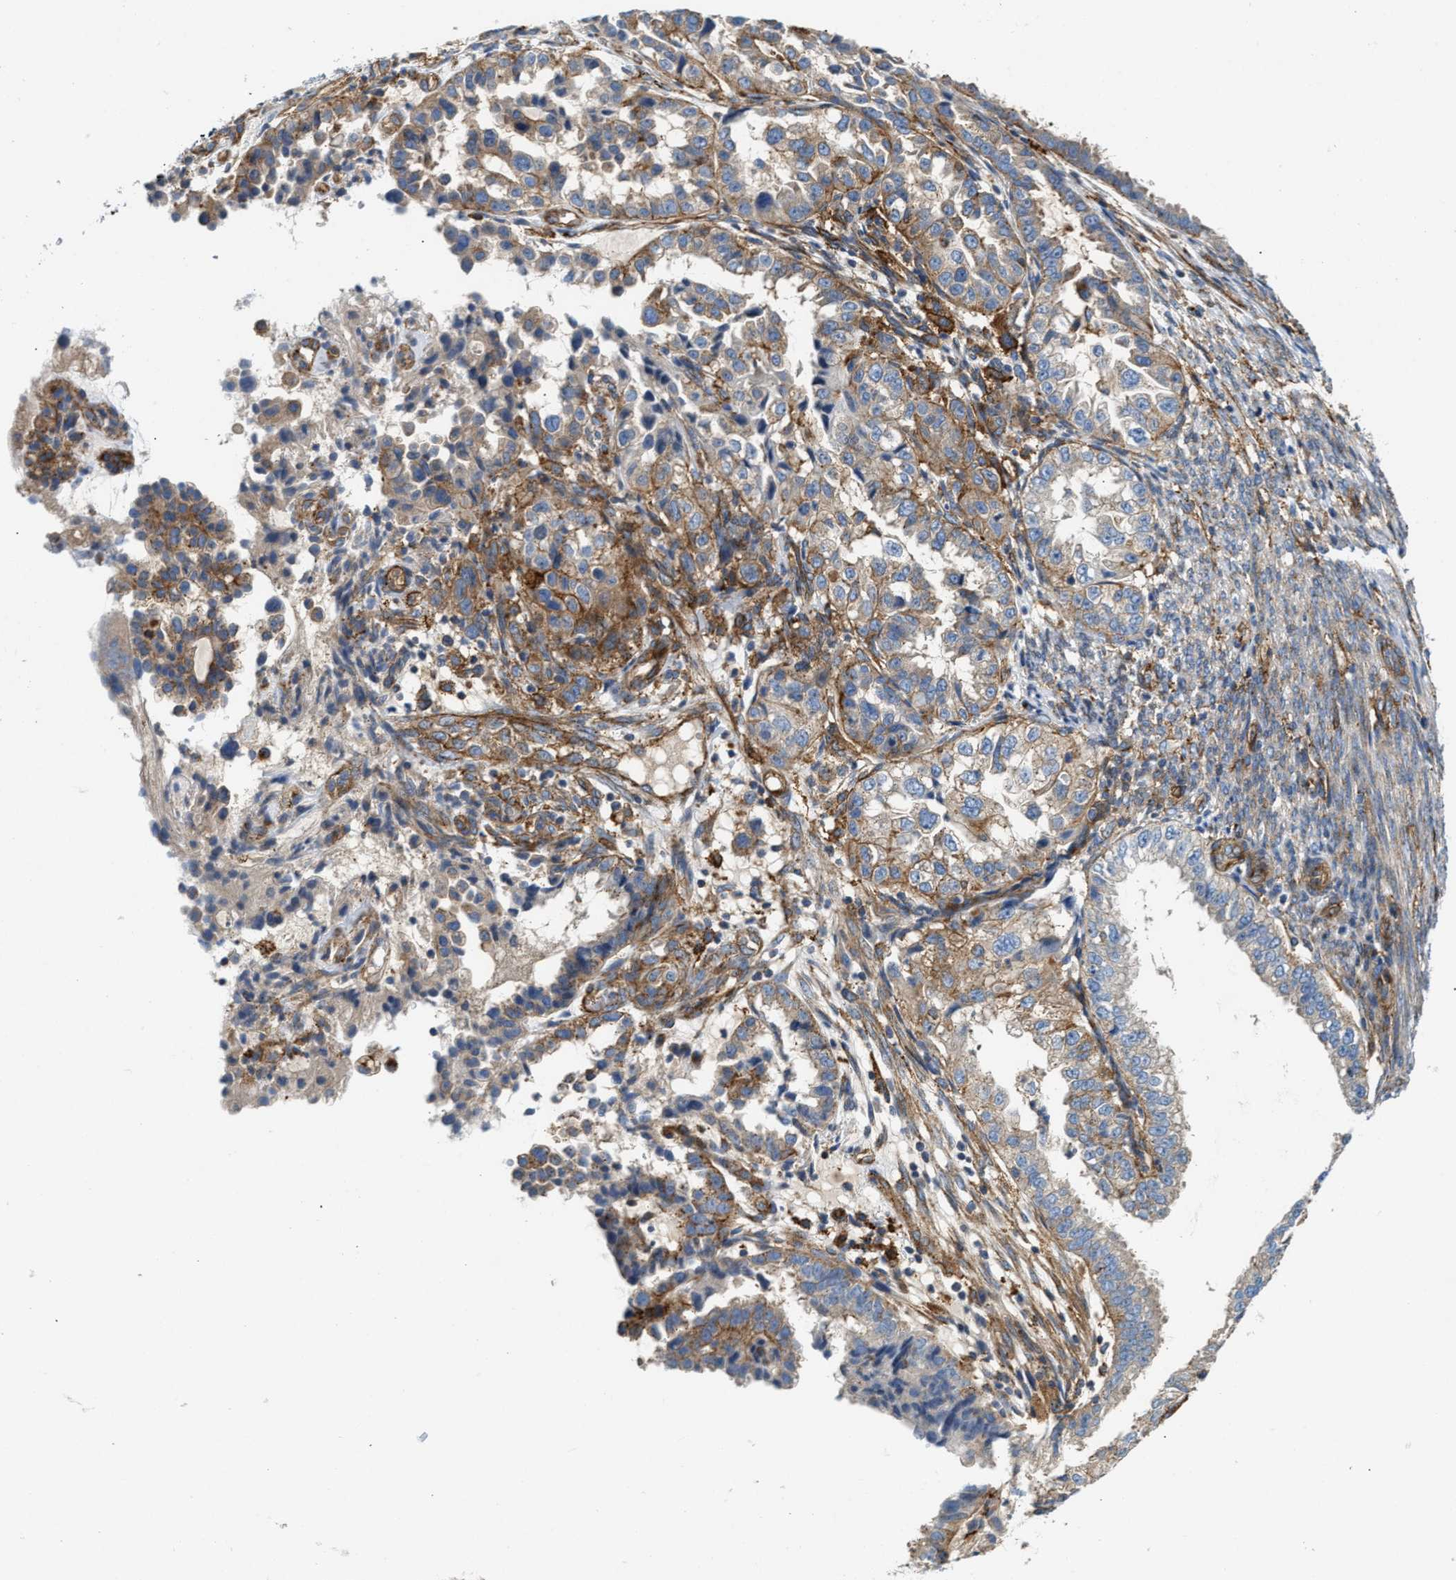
{"staining": {"intensity": "moderate", "quantity": "<25%", "location": "cytoplasmic/membranous"}, "tissue": "endometrial cancer", "cell_type": "Tumor cells", "image_type": "cancer", "snomed": [{"axis": "morphology", "description": "Adenocarcinoma, NOS"}, {"axis": "topography", "description": "Endometrium"}], "caption": "The micrograph exhibits immunohistochemical staining of adenocarcinoma (endometrial). There is moderate cytoplasmic/membranous positivity is seen in about <25% of tumor cells. (DAB (3,3'-diaminobenzidine) IHC with brightfield microscopy, high magnification).", "gene": "NSUN7", "patient": {"sex": "female", "age": 85}}